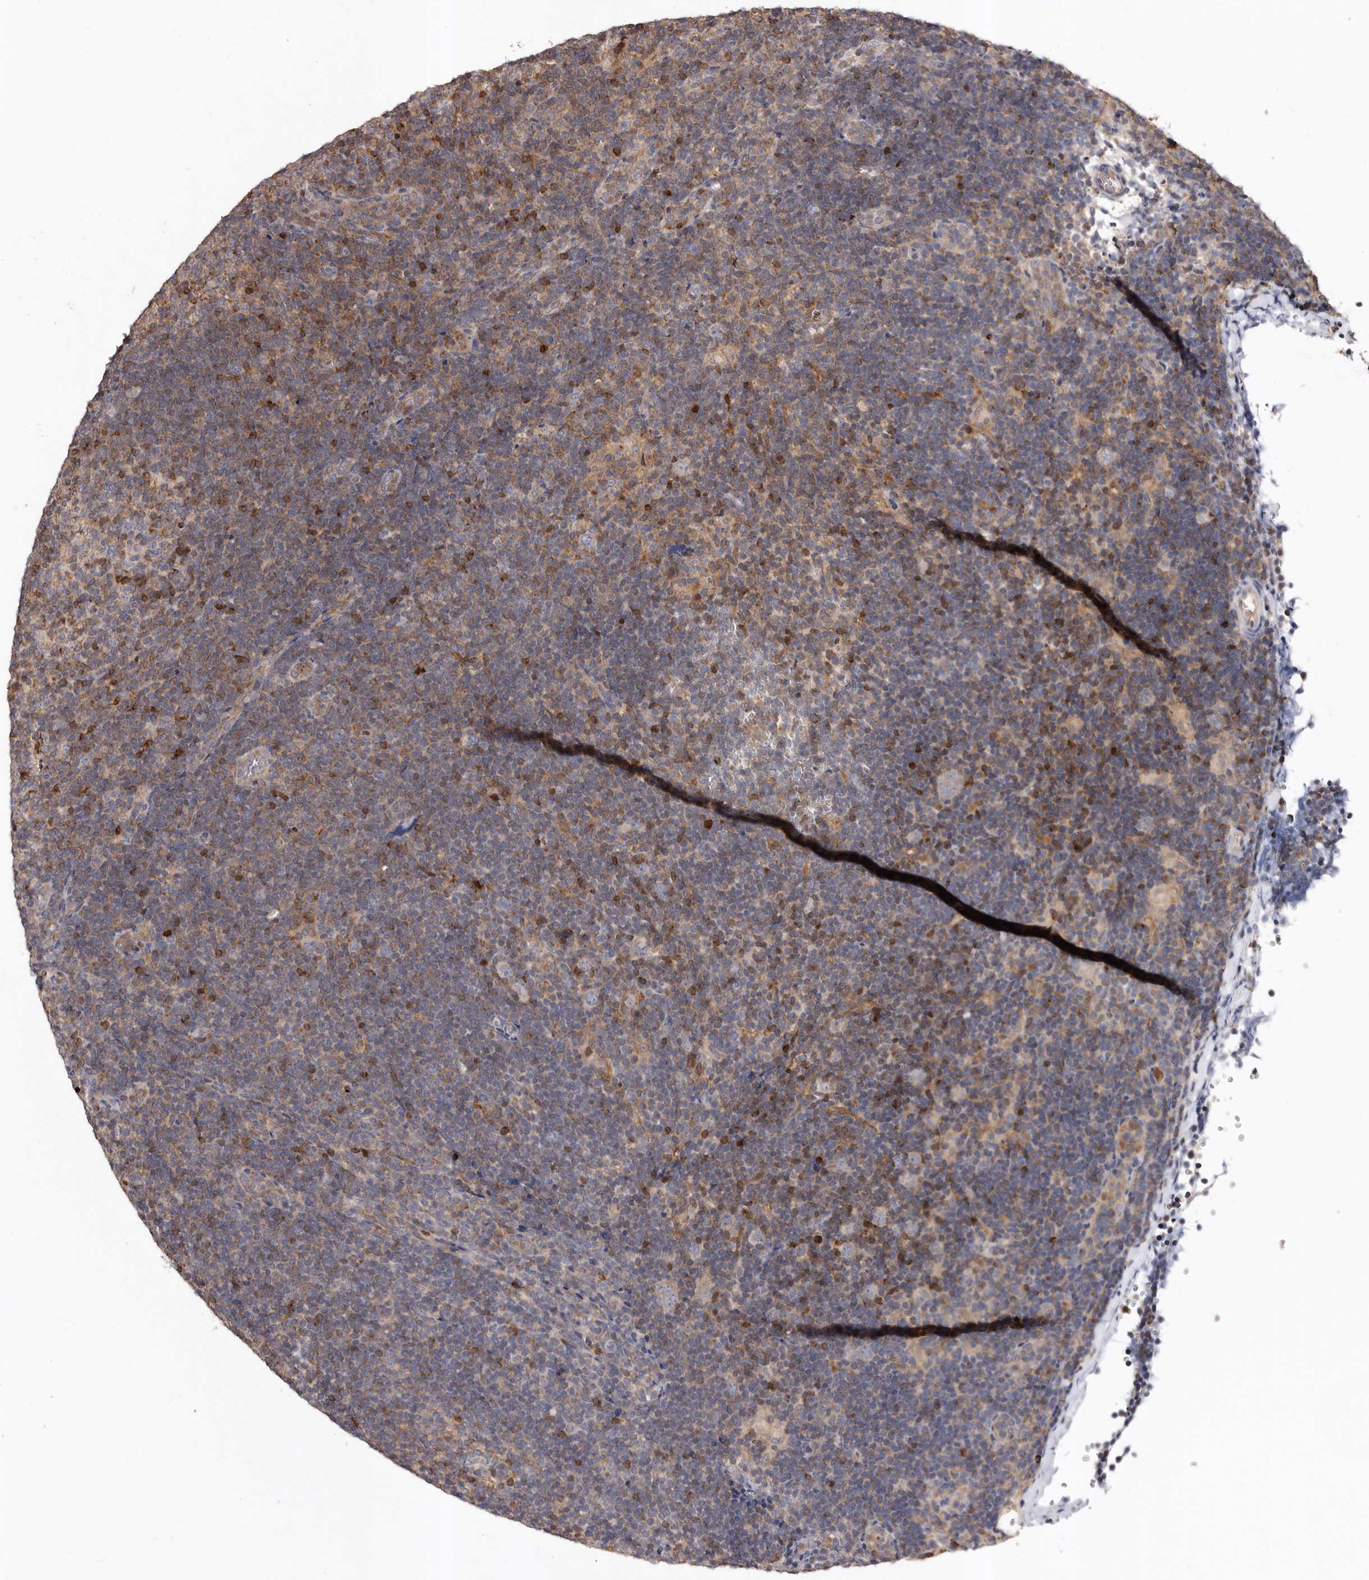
{"staining": {"intensity": "weak", "quantity": "<25%", "location": "cytoplasmic/membranous"}, "tissue": "lymphoma", "cell_type": "Tumor cells", "image_type": "cancer", "snomed": [{"axis": "morphology", "description": "Hodgkin's disease, NOS"}, {"axis": "topography", "description": "Lymph node"}], "caption": "High power microscopy micrograph of an immunohistochemistry (IHC) micrograph of lymphoma, revealing no significant expression in tumor cells.", "gene": "BAX", "patient": {"sex": "female", "age": 57}}